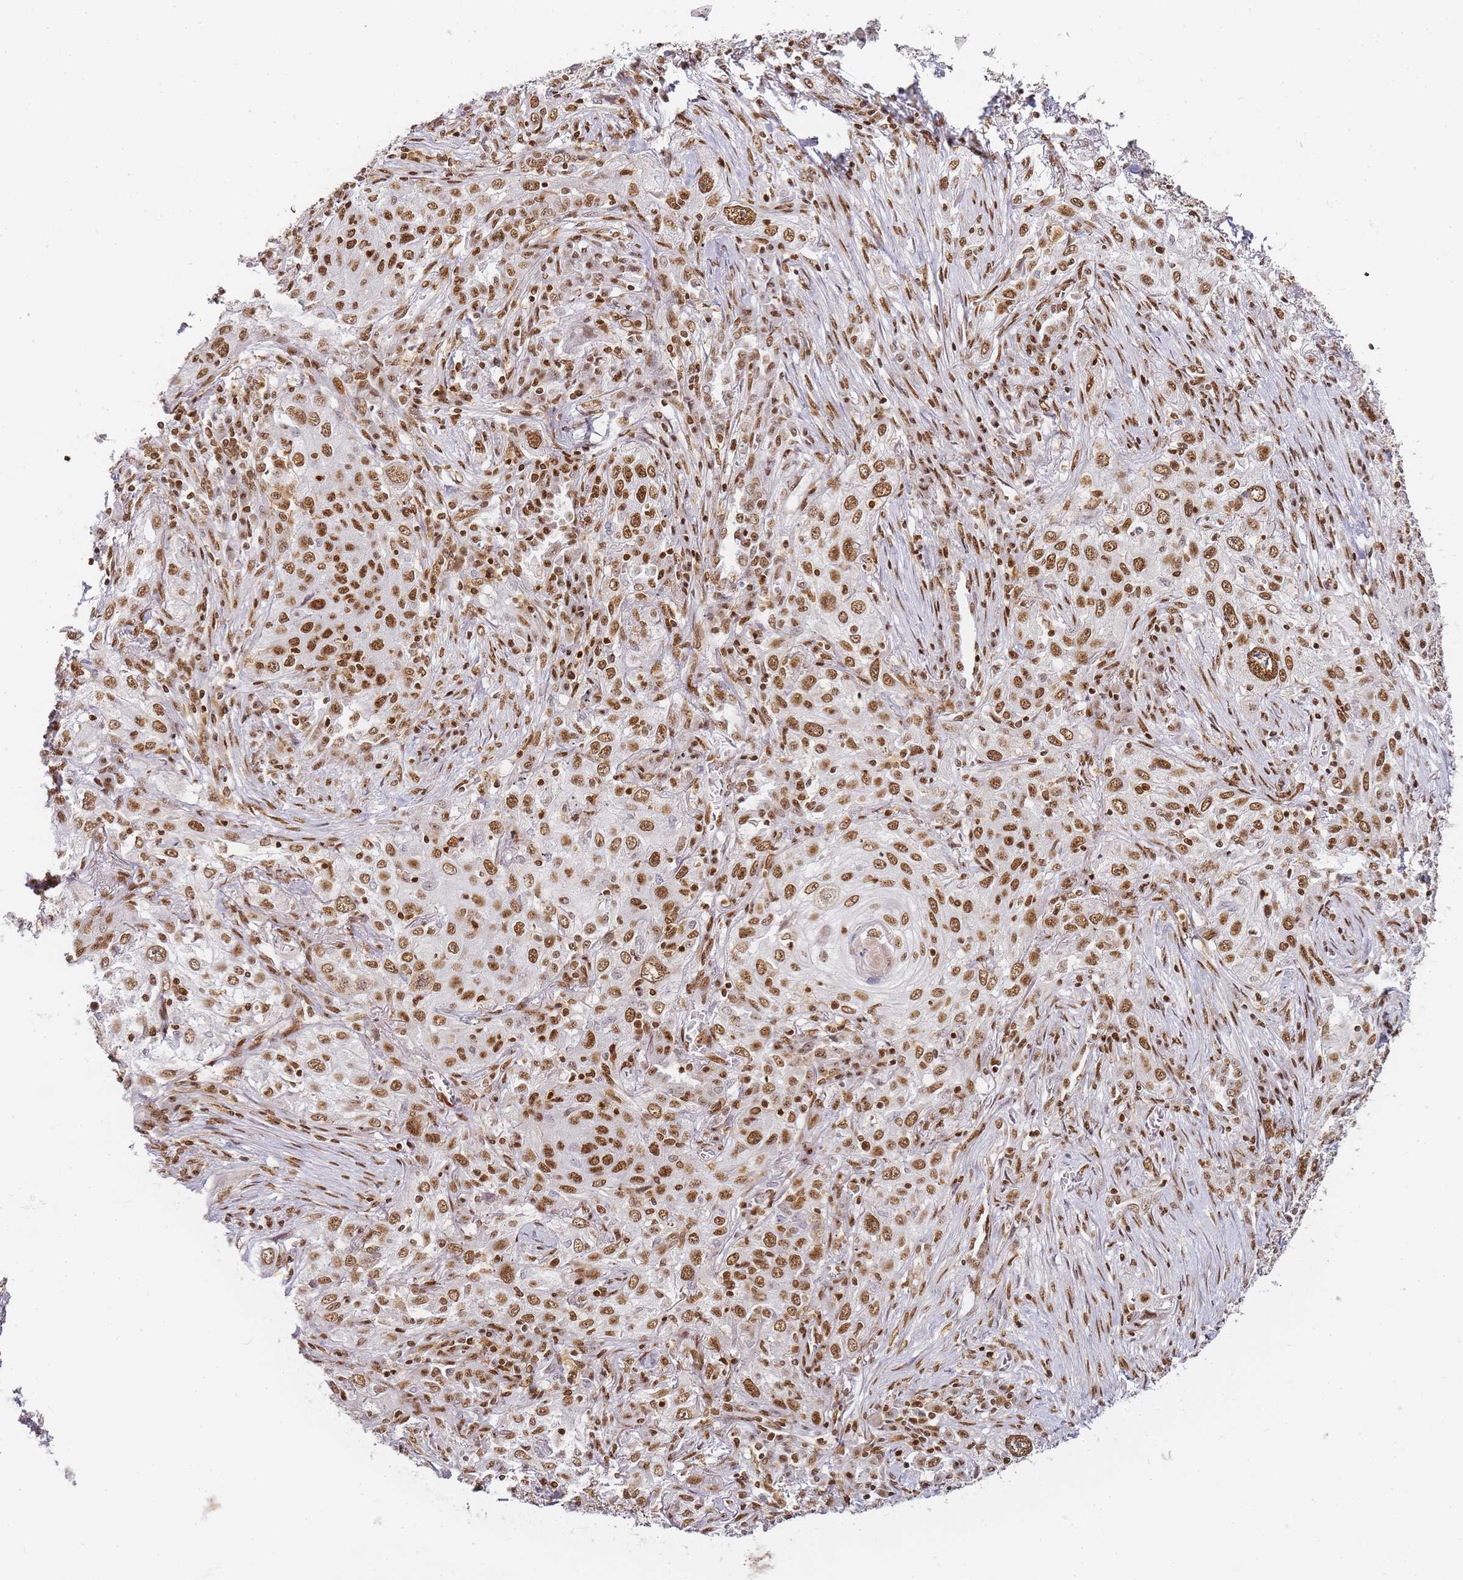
{"staining": {"intensity": "strong", "quantity": ">75%", "location": "nuclear"}, "tissue": "lung cancer", "cell_type": "Tumor cells", "image_type": "cancer", "snomed": [{"axis": "morphology", "description": "Squamous cell carcinoma, NOS"}, {"axis": "topography", "description": "Lung"}], "caption": "Immunohistochemistry (IHC) staining of lung squamous cell carcinoma, which exhibits high levels of strong nuclear positivity in approximately >75% of tumor cells indicating strong nuclear protein expression. The staining was performed using DAB (brown) for protein detection and nuclei were counterstained in hematoxylin (blue).", "gene": "JAKMIP1", "patient": {"sex": "female", "age": 69}}